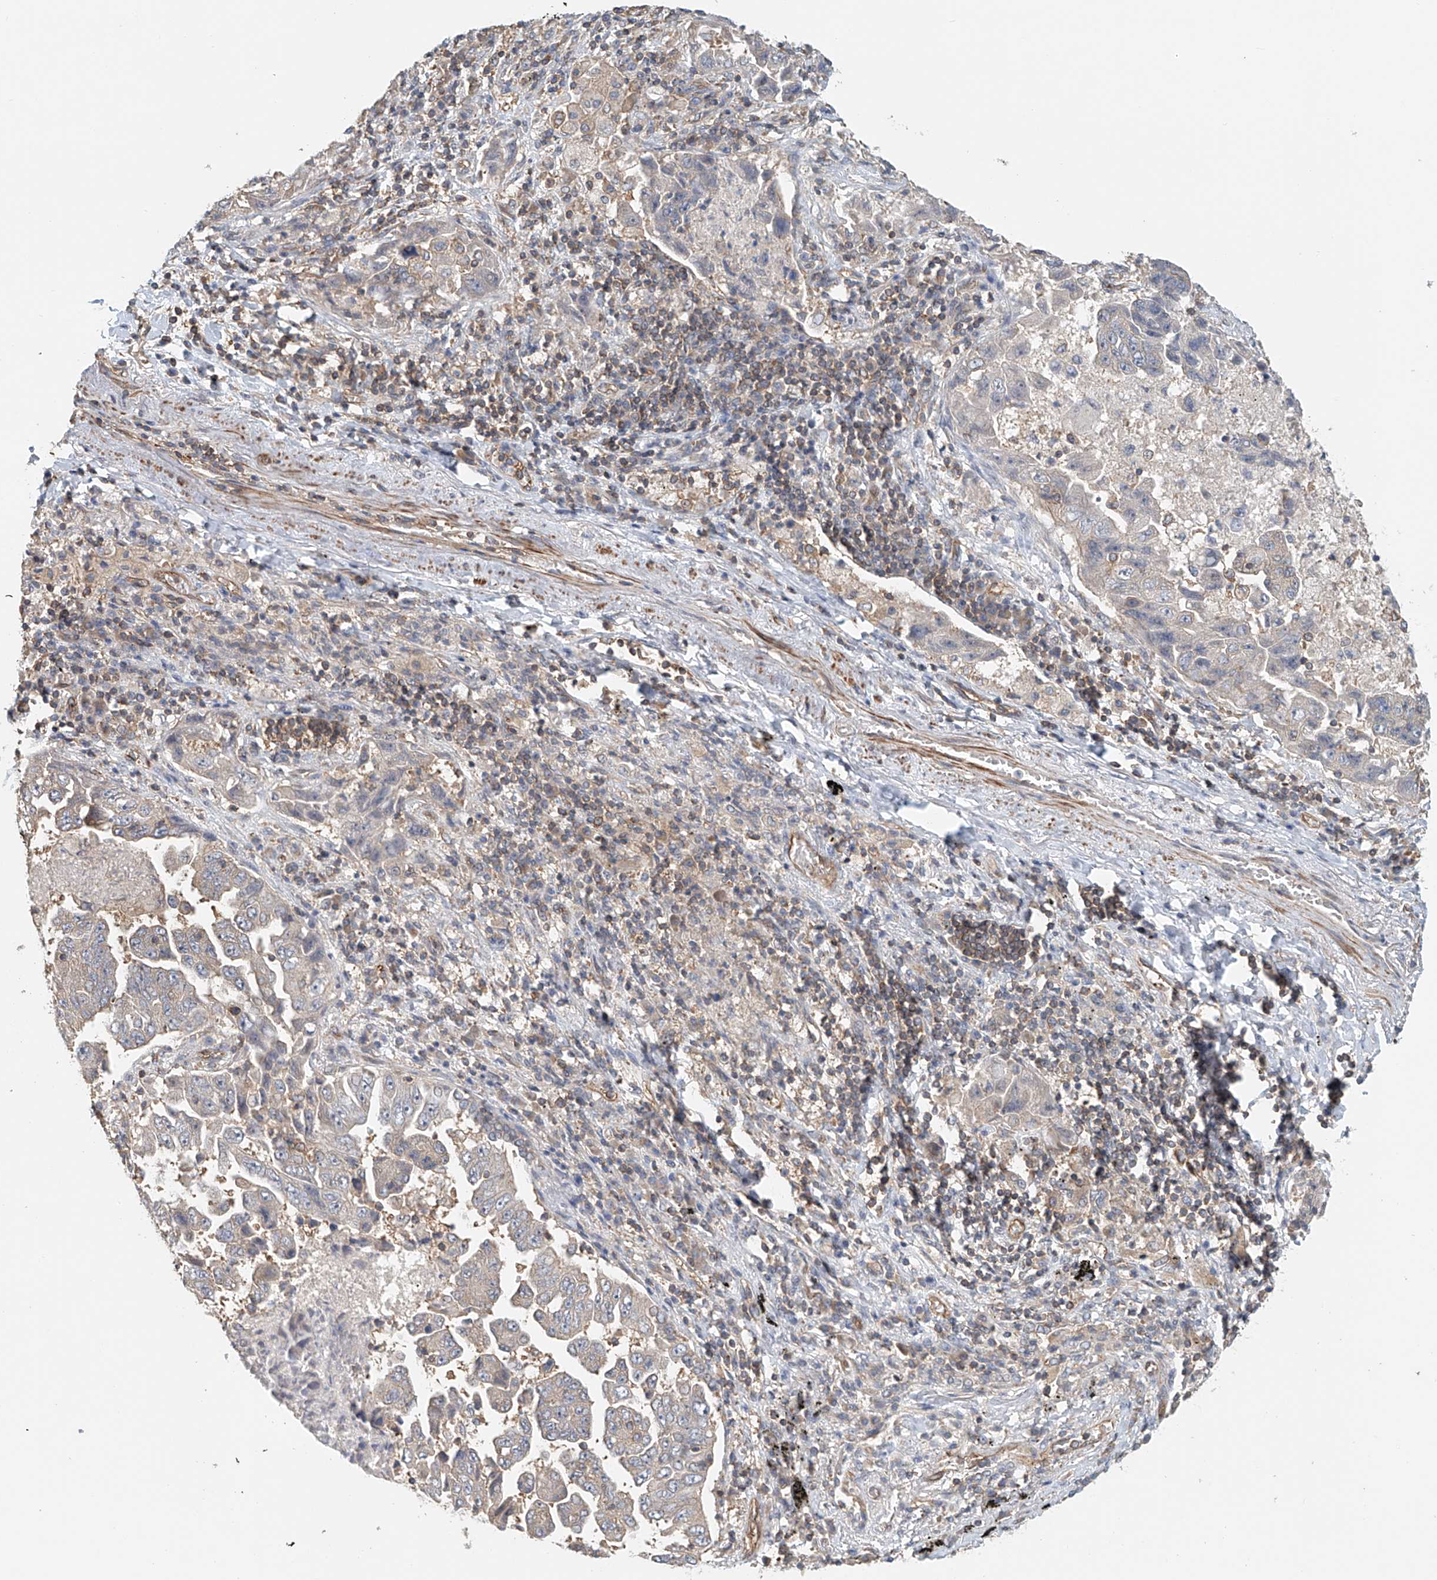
{"staining": {"intensity": "negative", "quantity": "none", "location": "none"}, "tissue": "lung cancer", "cell_type": "Tumor cells", "image_type": "cancer", "snomed": [{"axis": "morphology", "description": "Adenocarcinoma, NOS"}, {"axis": "topography", "description": "Lung"}], "caption": "IHC photomicrograph of neoplastic tissue: lung adenocarcinoma stained with DAB (3,3'-diaminobenzidine) displays no significant protein staining in tumor cells.", "gene": "FRYL", "patient": {"sex": "female", "age": 51}}